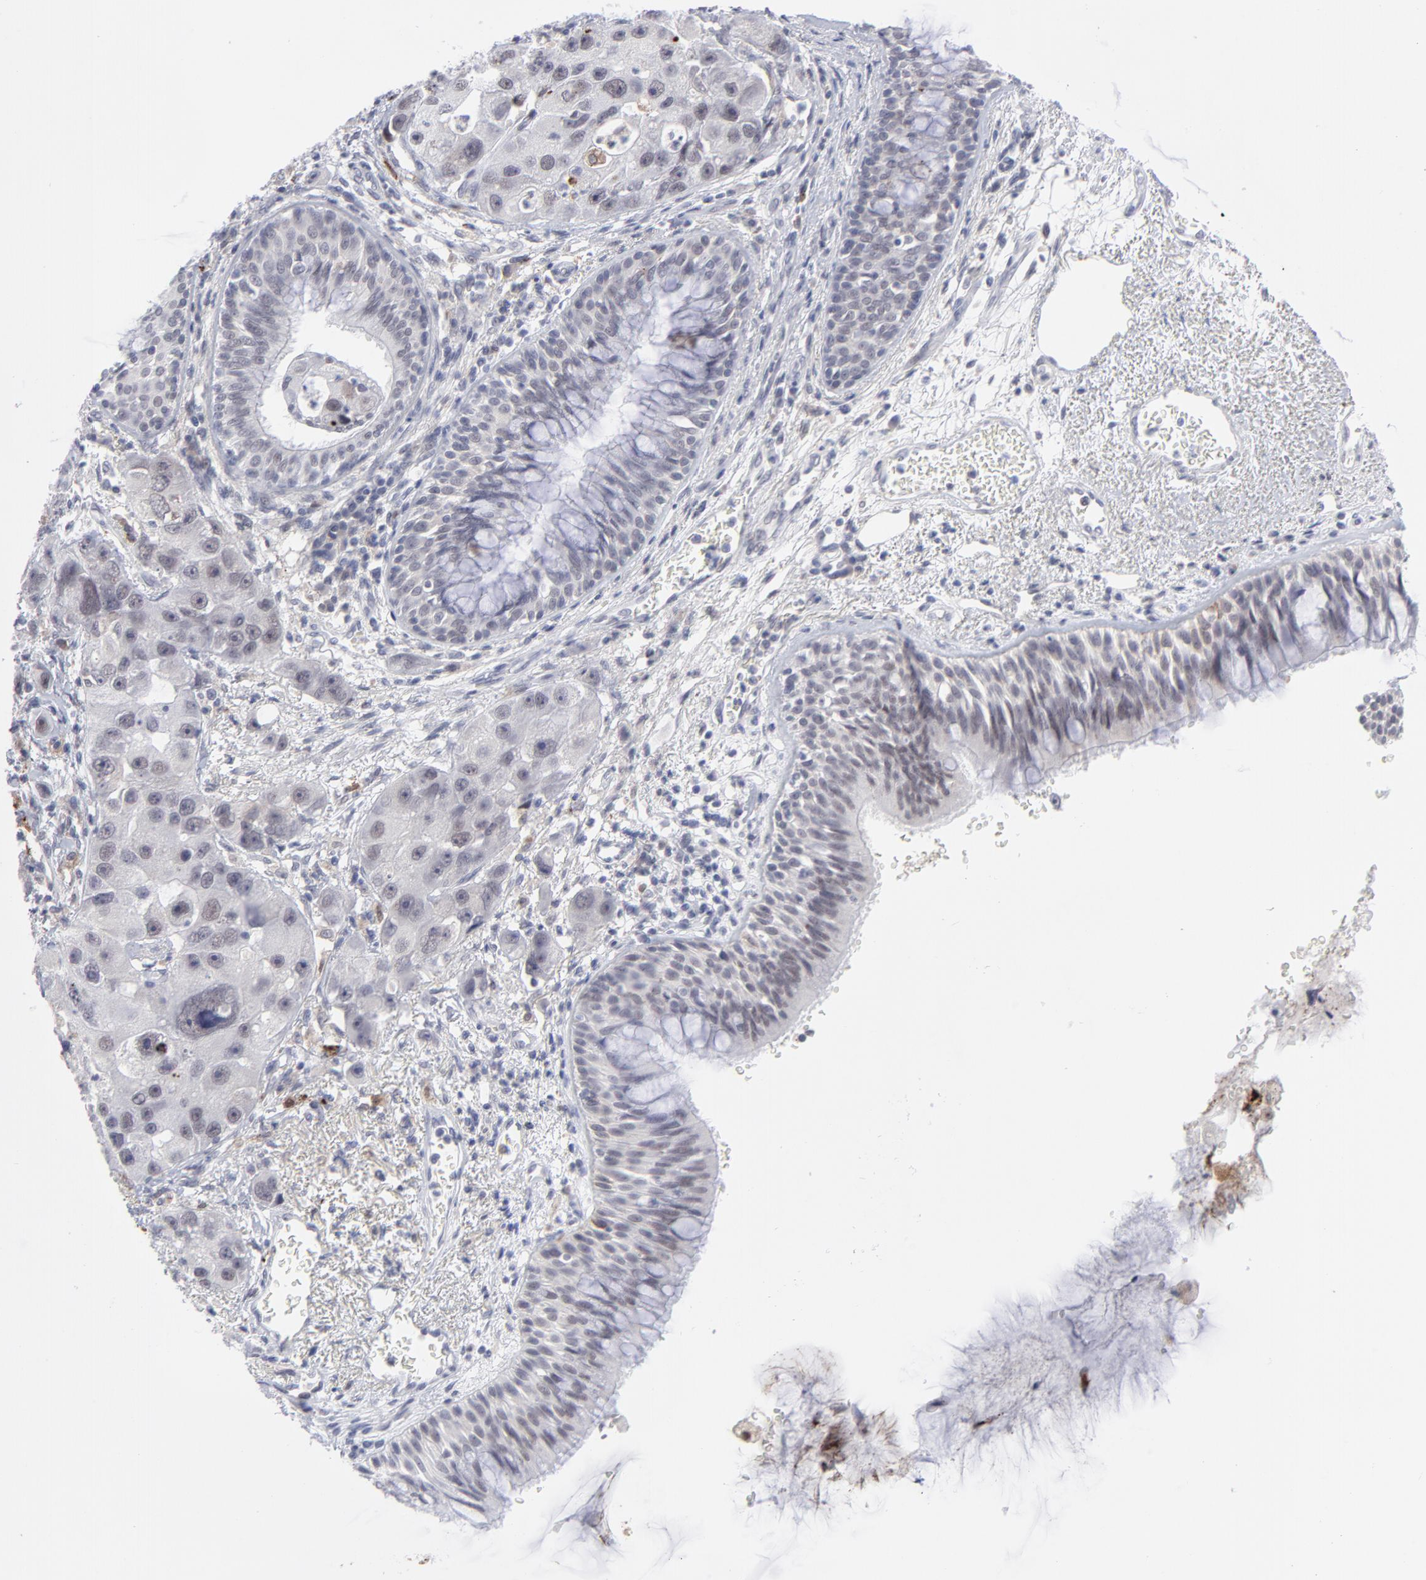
{"staining": {"intensity": "weak", "quantity": ">75%", "location": "nuclear"}, "tissue": "bronchus", "cell_type": "Respiratory epithelial cells", "image_type": "normal", "snomed": [{"axis": "morphology", "description": "Normal tissue, NOS"}, {"axis": "morphology", "description": "Adenocarcinoma, NOS"}, {"axis": "morphology", "description": "Adenocarcinoma, metastatic, NOS"}, {"axis": "topography", "description": "Lymph node"}, {"axis": "topography", "description": "Bronchus"}, {"axis": "topography", "description": "Lung"}], "caption": "A brown stain highlights weak nuclear expression of a protein in respiratory epithelial cells of unremarkable bronchus.", "gene": "CCR2", "patient": {"sex": "female", "age": 54}}